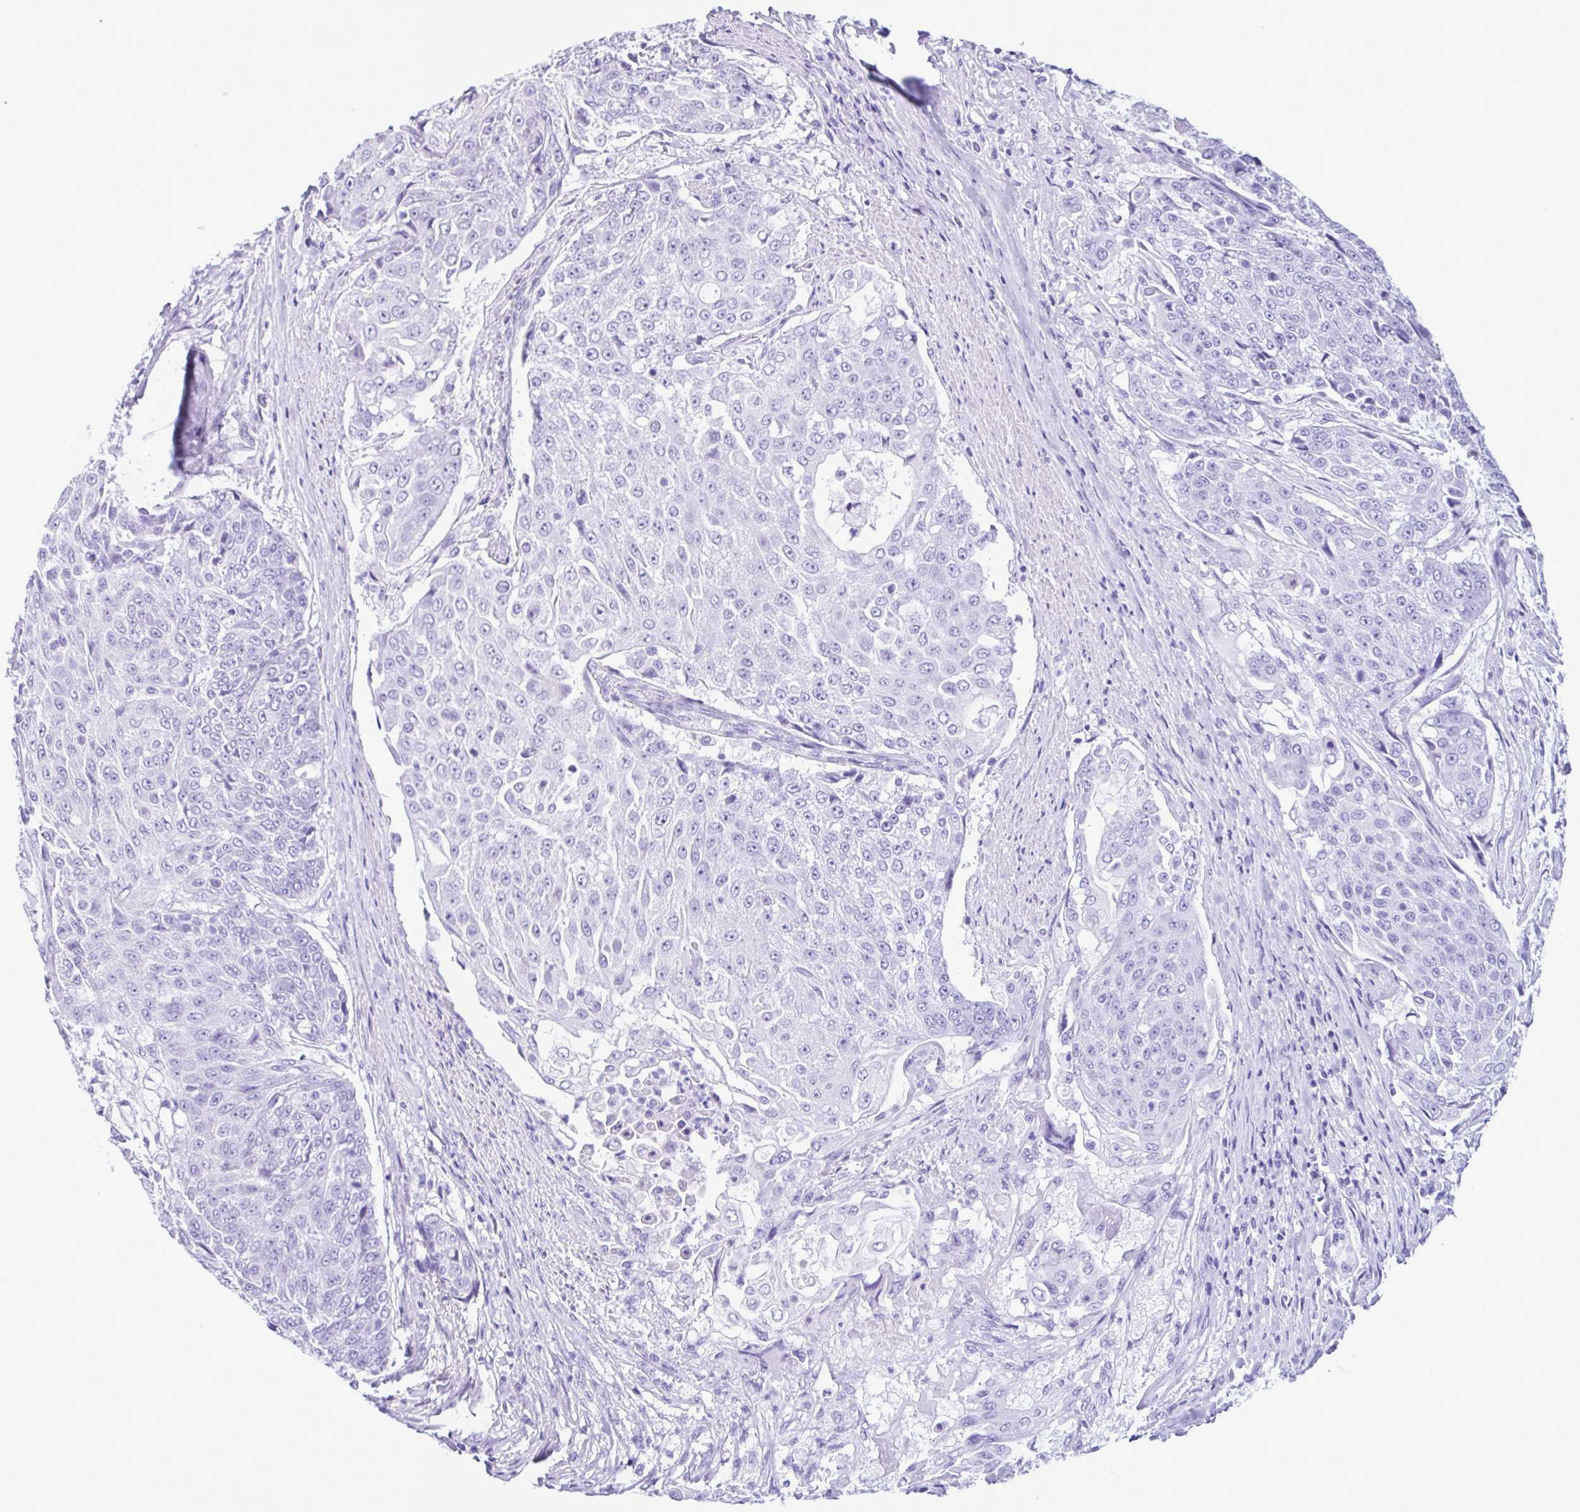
{"staining": {"intensity": "negative", "quantity": "none", "location": "none"}, "tissue": "urothelial cancer", "cell_type": "Tumor cells", "image_type": "cancer", "snomed": [{"axis": "morphology", "description": "Urothelial carcinoma, High grade"}, {"axis": "topography", "description": "Urinary bladder"}], "caption": "Immunohistochemistry of urothelial cancer demonstrates no expression in tumor cells. (Stains: DAB (3,3'-diaminobenzidine) immunohistochemistry with hematoxylin counter stain, Microscopy: brightfield microscopy at high magnification).", "gene": "CBY2", "patient": {"sex": "female", "age": 63}}